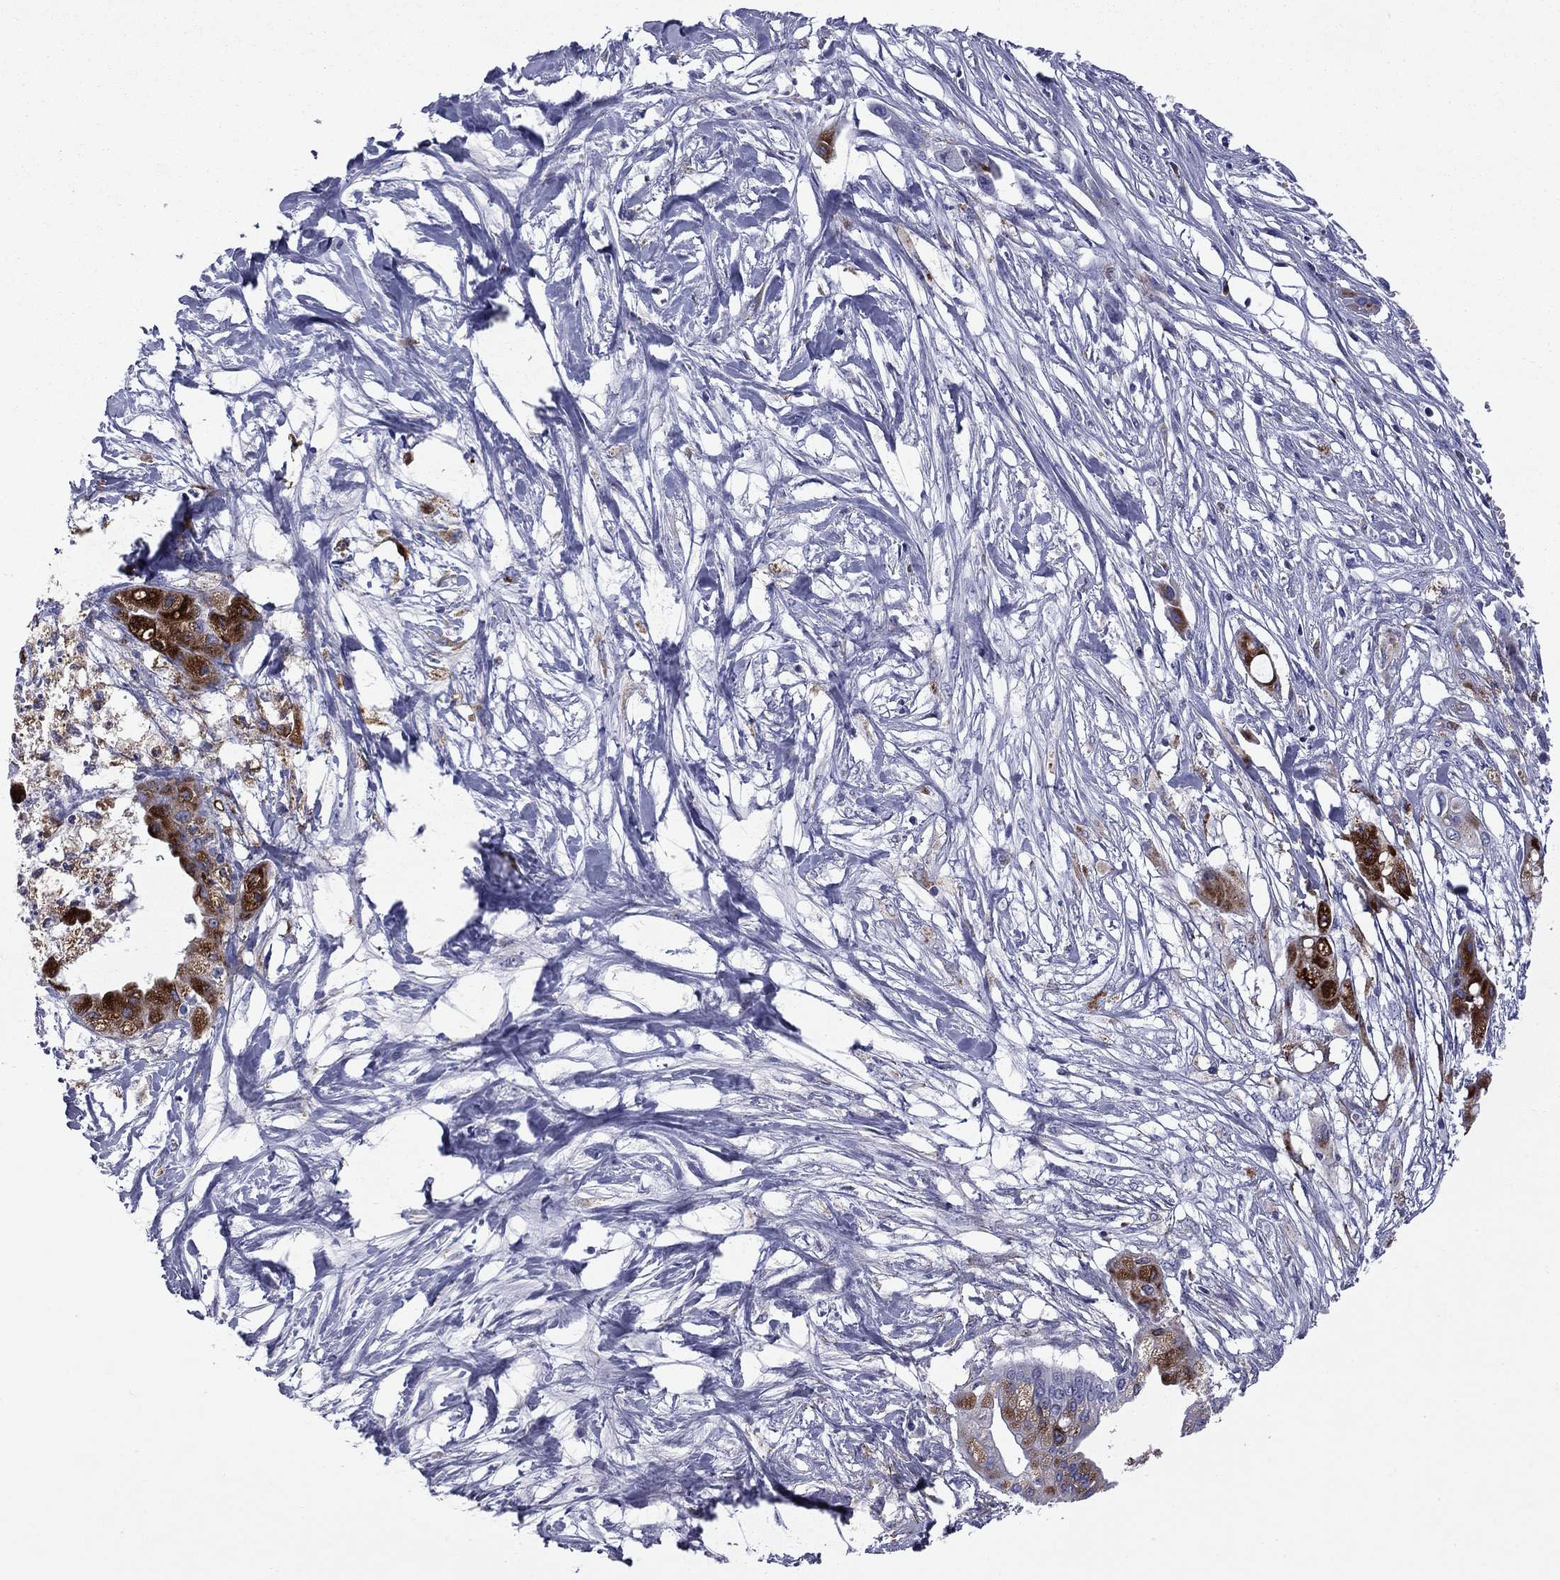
{"staining": {"intensity": "strong", "quantity": "<25%", "location": "cytoplasmic/membranous"}, "tissue": "pancreatic cancer", "cell_type": "Tumor cells", "image_type": "cancer", "snomed": [{"axis": "morphology", "description": "Normal tissue, NOS"}, {"axis": "morphology", "description": "Adenocarcinoma, NOS"}, {"axis": "topography", "description": "Pancreas"}], "caption": "A micrograph of human adenocarcinoma (pancreatic) stained for a protein demonstrates strong cytoplasmic/membranous brown staining in tumor cells. Immunohistochemistry stains the protein of interest in brown and the nuclei are stained blue.", "gene": "MADCAM1", "patient": {"sex": "female", "age": 58}}